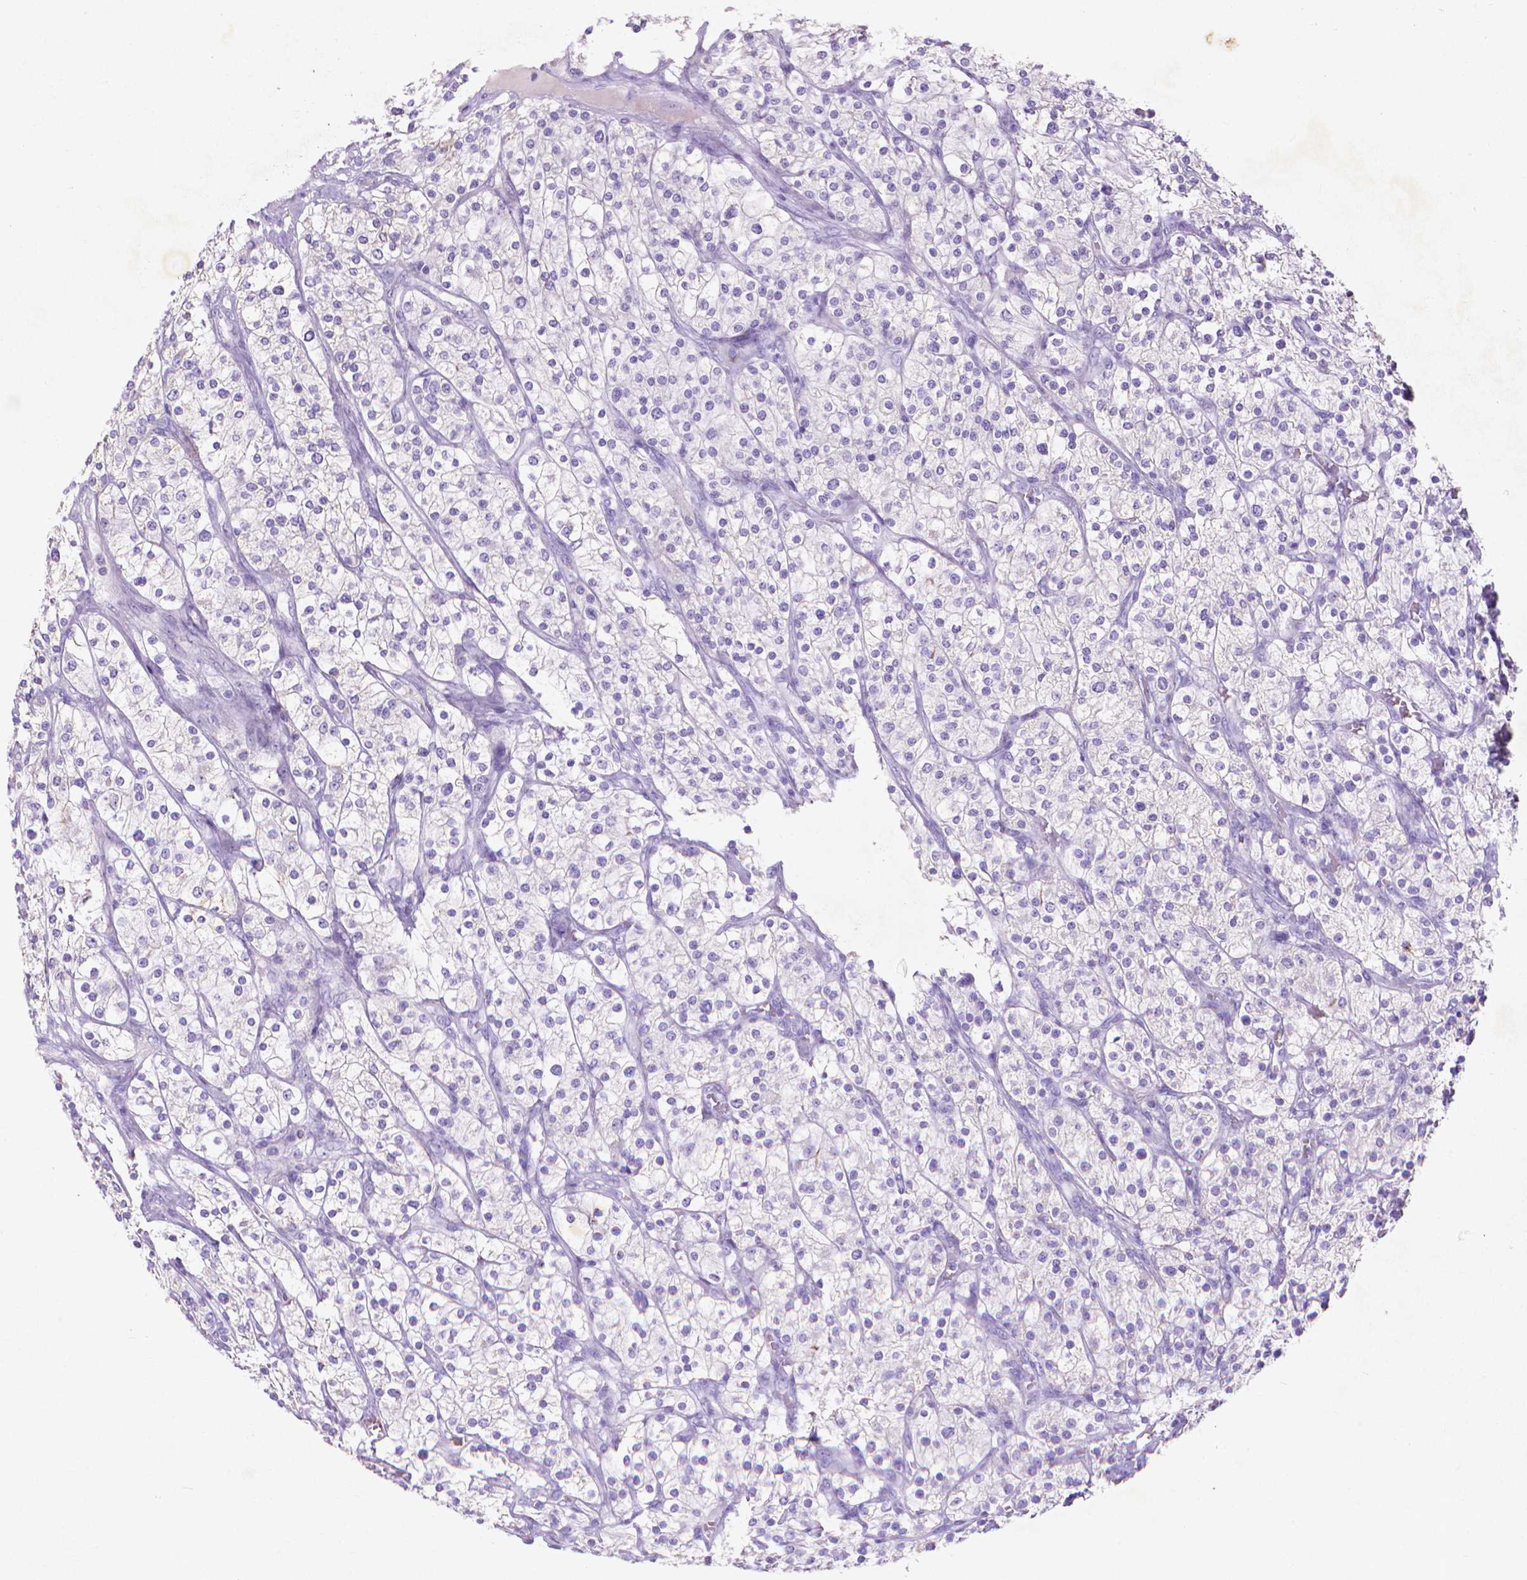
{"staining": {"intensity": "negative", "quantity": "none", "location": "none"}, "tissue": "renal cancer", "cell_type": "Tumor cells", "image_type": "cancer", "snomed": [{"axis": "morphology", "description": "Adenocarcinoma, NOS"}, {"axis": "topography", "description": "Kidney"}], "caption": "Renal cancer was stained to show a protein in brown. There is no significant staining in tumor cells.", "gene": "MMP11", "patient": {"sex": "male", "age": 80}}